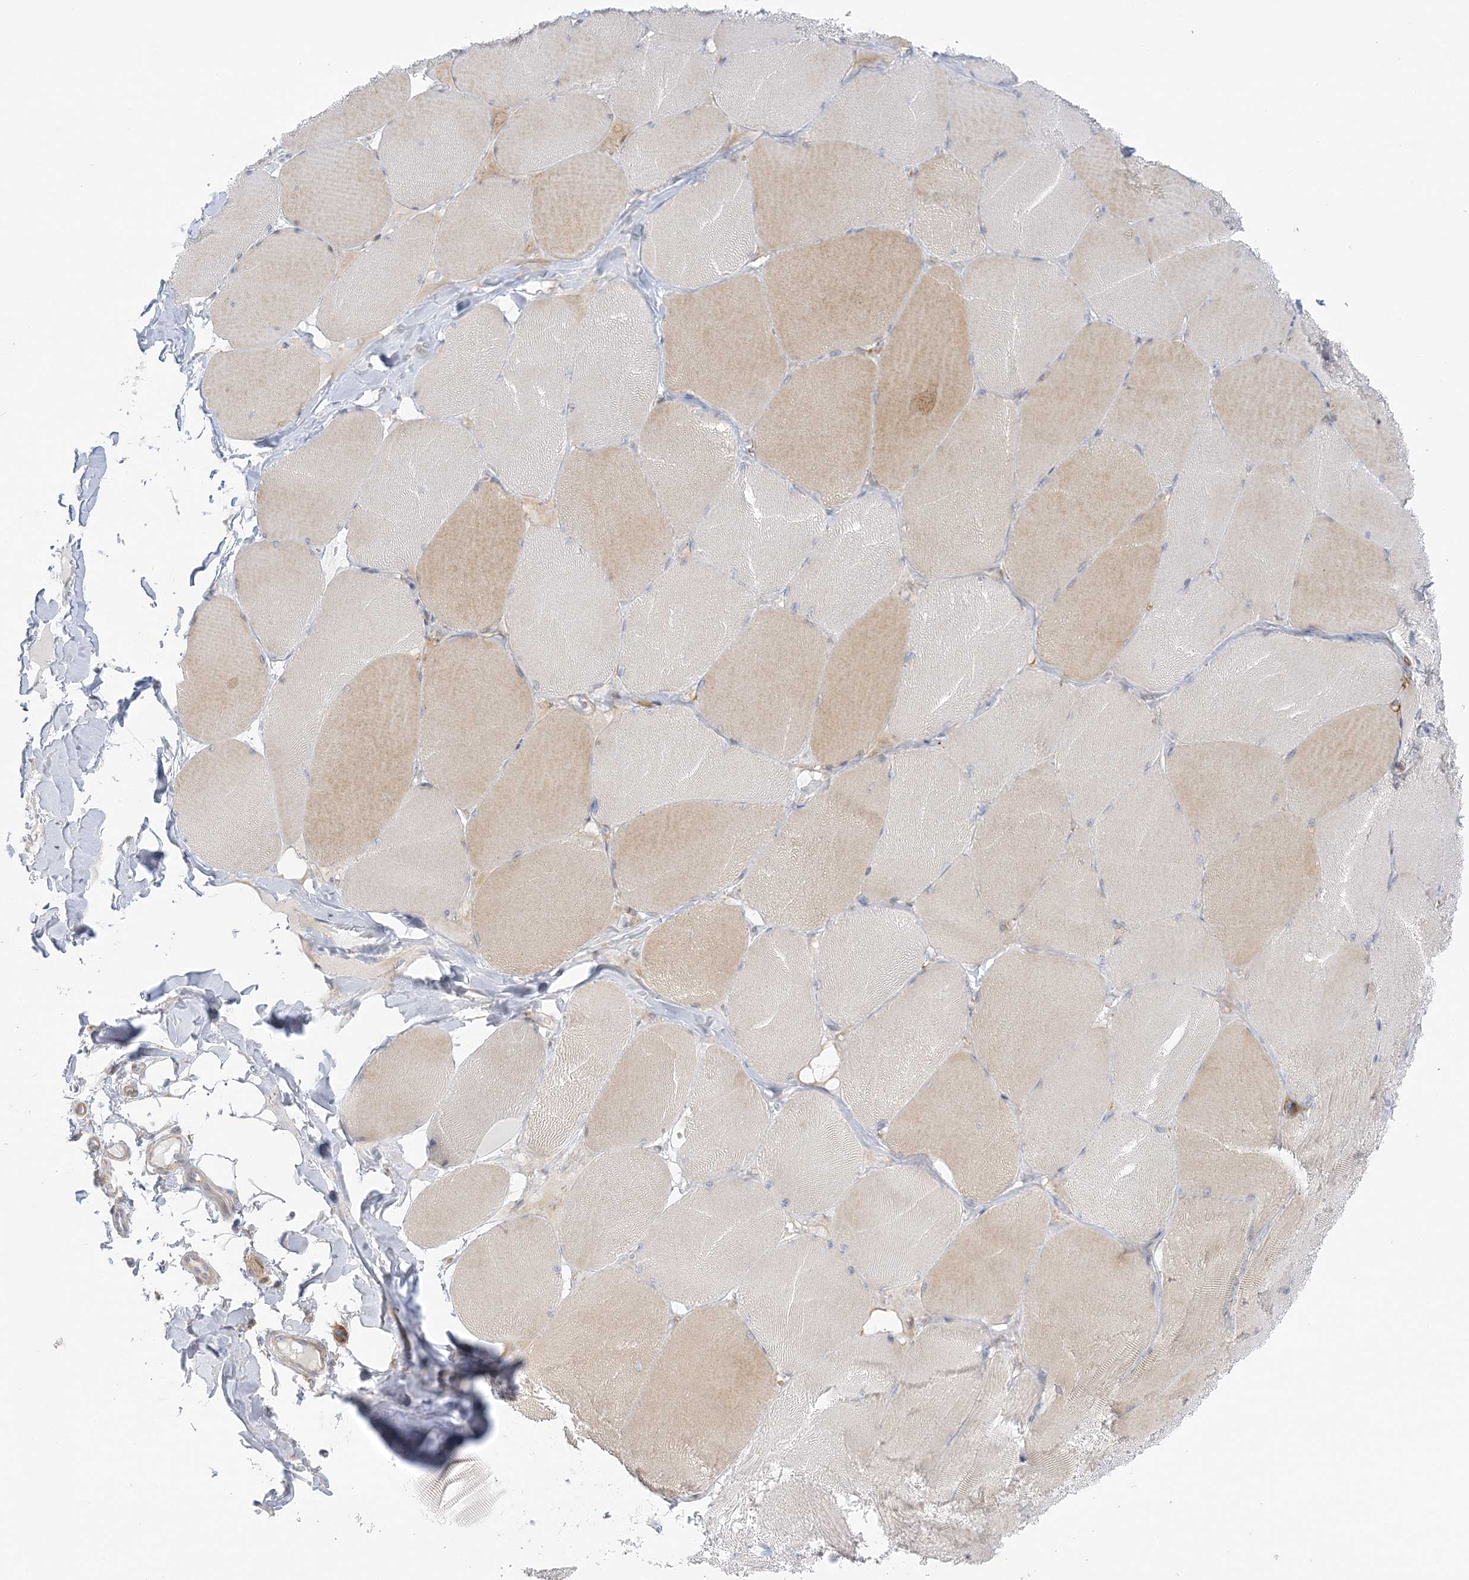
{"staining": {"intensity": "moderate", "quantity": "25%-75%", "location": "cytoplasmic/membranous"}, "tissue": "skeletal muscle", "cell_type": "Myocytes", "image_type": "normal", "snomed": [{"axis": "morphology", "description": "Normal tissue, NOS"}, {"axis": "topography", "description": "Skin"}, {"axis": "topography", "description": "Skeletal muscle"}], "caption": "IHC staining of normal skeletal muscle, which reveals medium levels of moderate cytoplasmic/membranous positivity in approximately 25%-75% of myocytes indicating moderate cytoplasmic/membranous protein staining. The staining was performed using DAB (3,3'-diaminobenzidine) (brown) for protein detection and nuclei were counterstained in hematoxylin (blue).", "gene": "ICMT", "patient": {"sex": "male", "age": 83}}